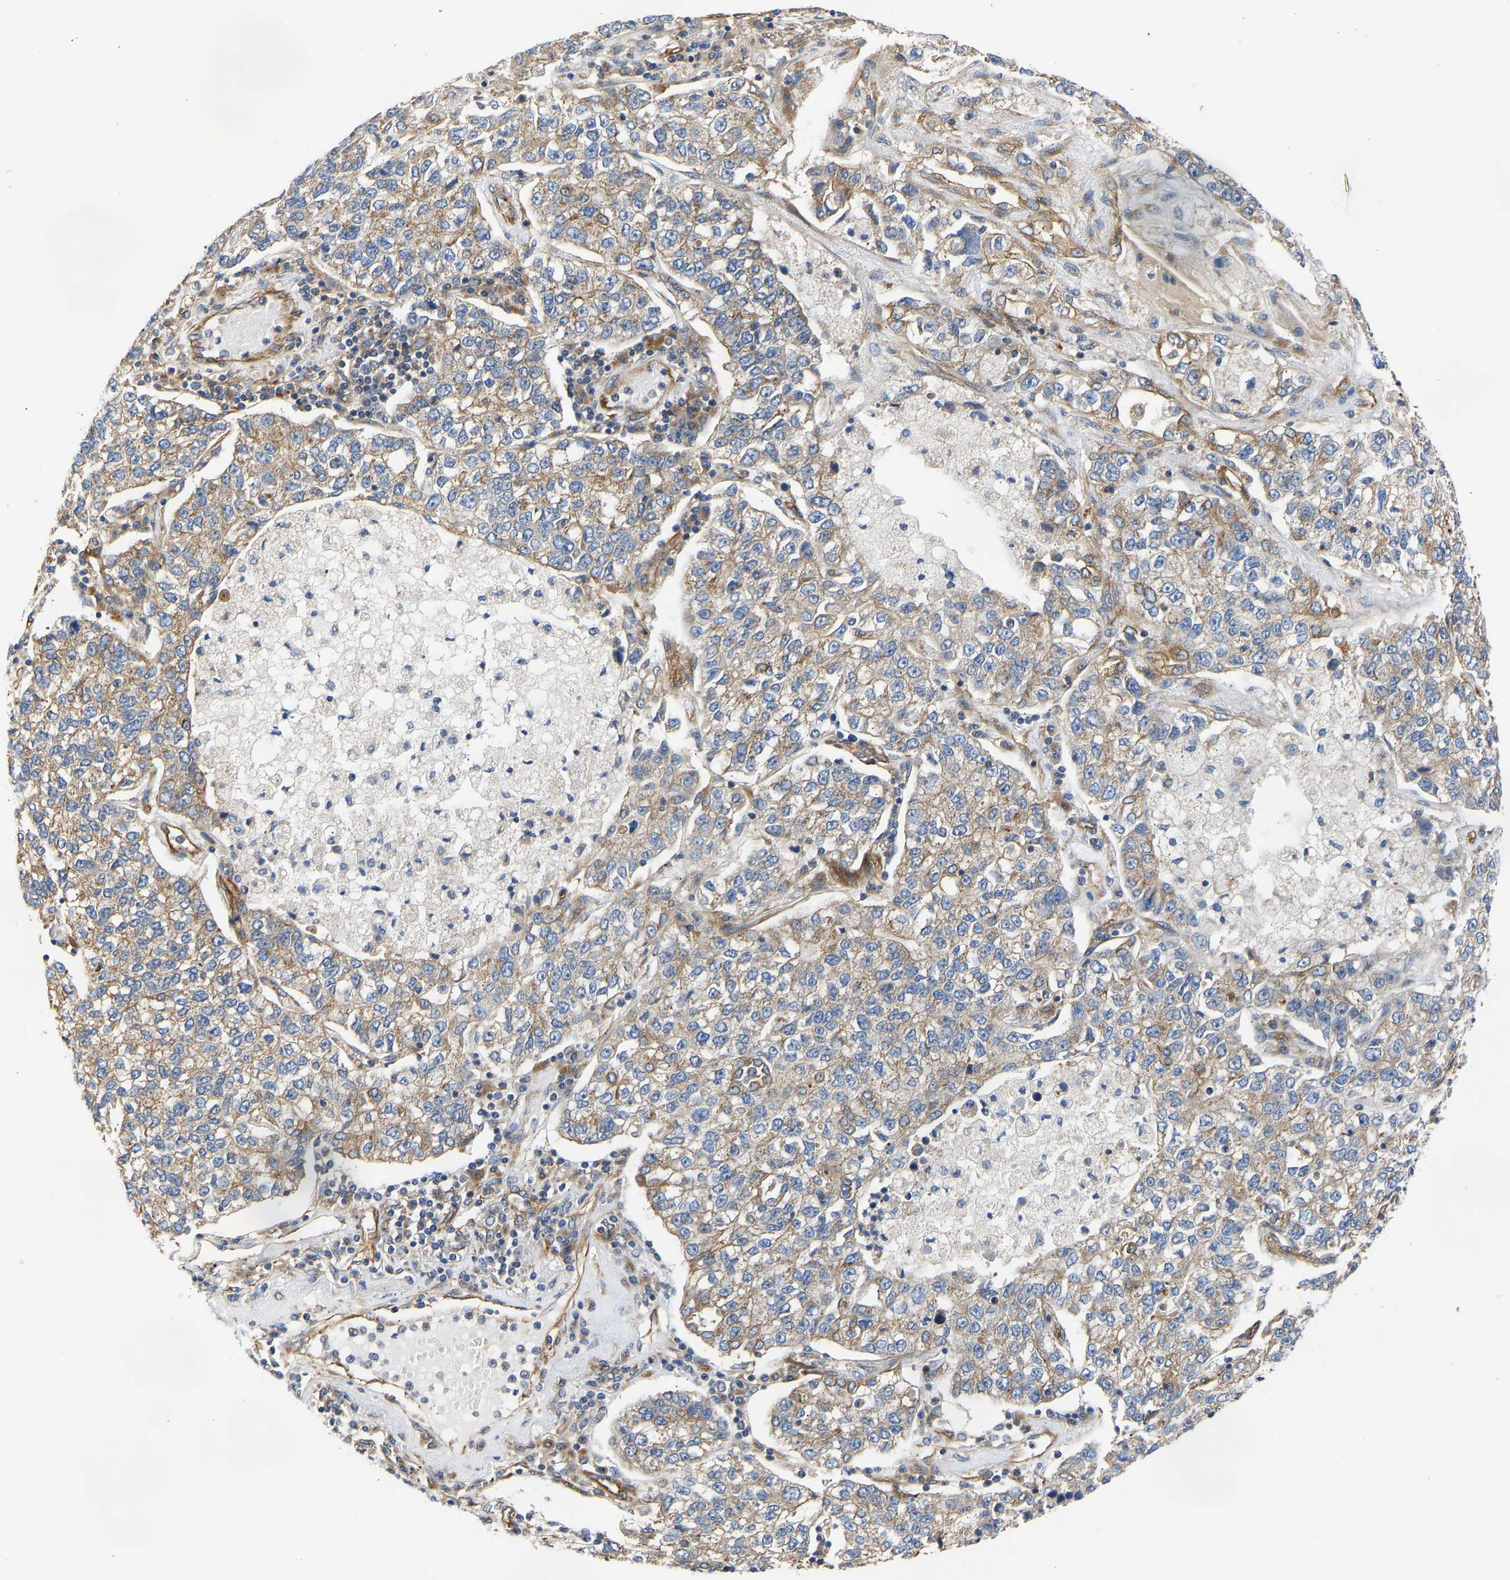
{"staining": {"intensity": "moderate", "quantity": ">75%", "location": "cytoplasmic/membranous"}, "tissue": "lung cancer", "cell_type": "Tumor cells", "image_type": "cancer", "snomed": [{"axis": "morphology", "description": "Adenocarcinoma, NOS"}, {"axis": "topography", "description": "Lung"}], "caption": "A histopathology image of adenocarcinoma (lung) stained for a protein demonstrates moderate cytoplasmic/membranous brown staining in tumor cells.", "gene": "MYO1C", "patient": {"sex": "male", "age": 49}}